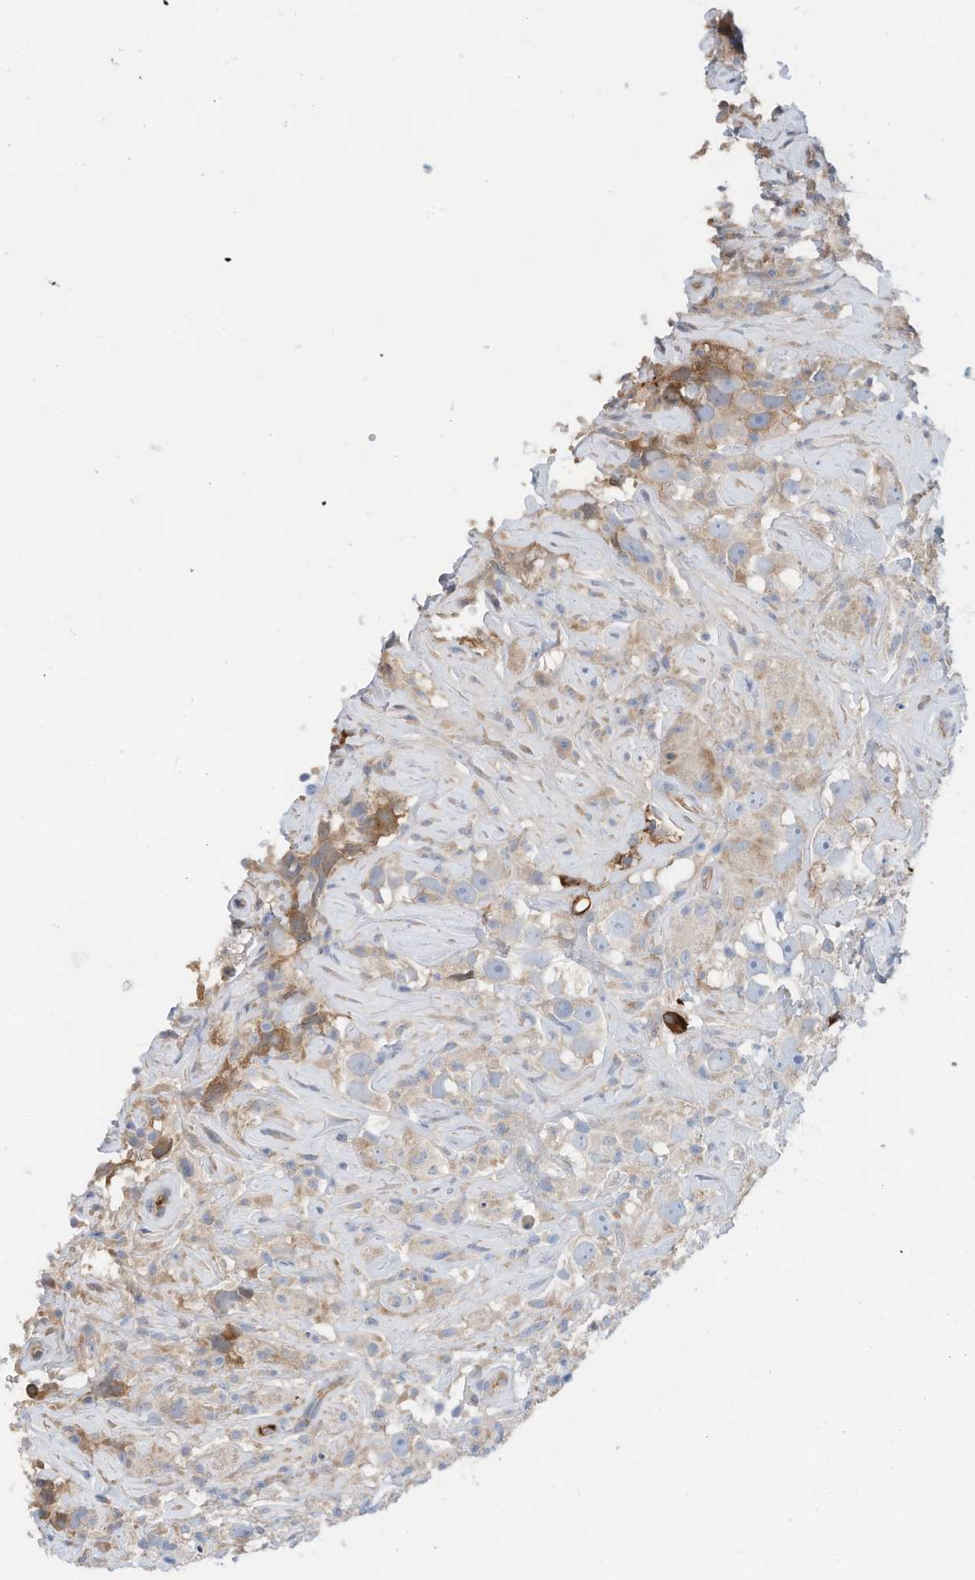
{"staining": {"intensity": "weak", "quantity": "<25%", "location": "cytoplasmic/membranous"}, "tissue": "testis cancer", "cell_type": "Tumor cells", "image_type": "cancer", "snomed": [{"axis": "morphology", "description": "Seminoma, NOS"}, {"axis": "topography", "description": "Testis"}], "caption": "A high-resolution photomicrograph shows immunohistochemistry staining of testis cancer (seminoma), which displays no significant staining in tumor cells.", "gene": "SLC5A11", "patient": {"sex": "male", "age": 49}}